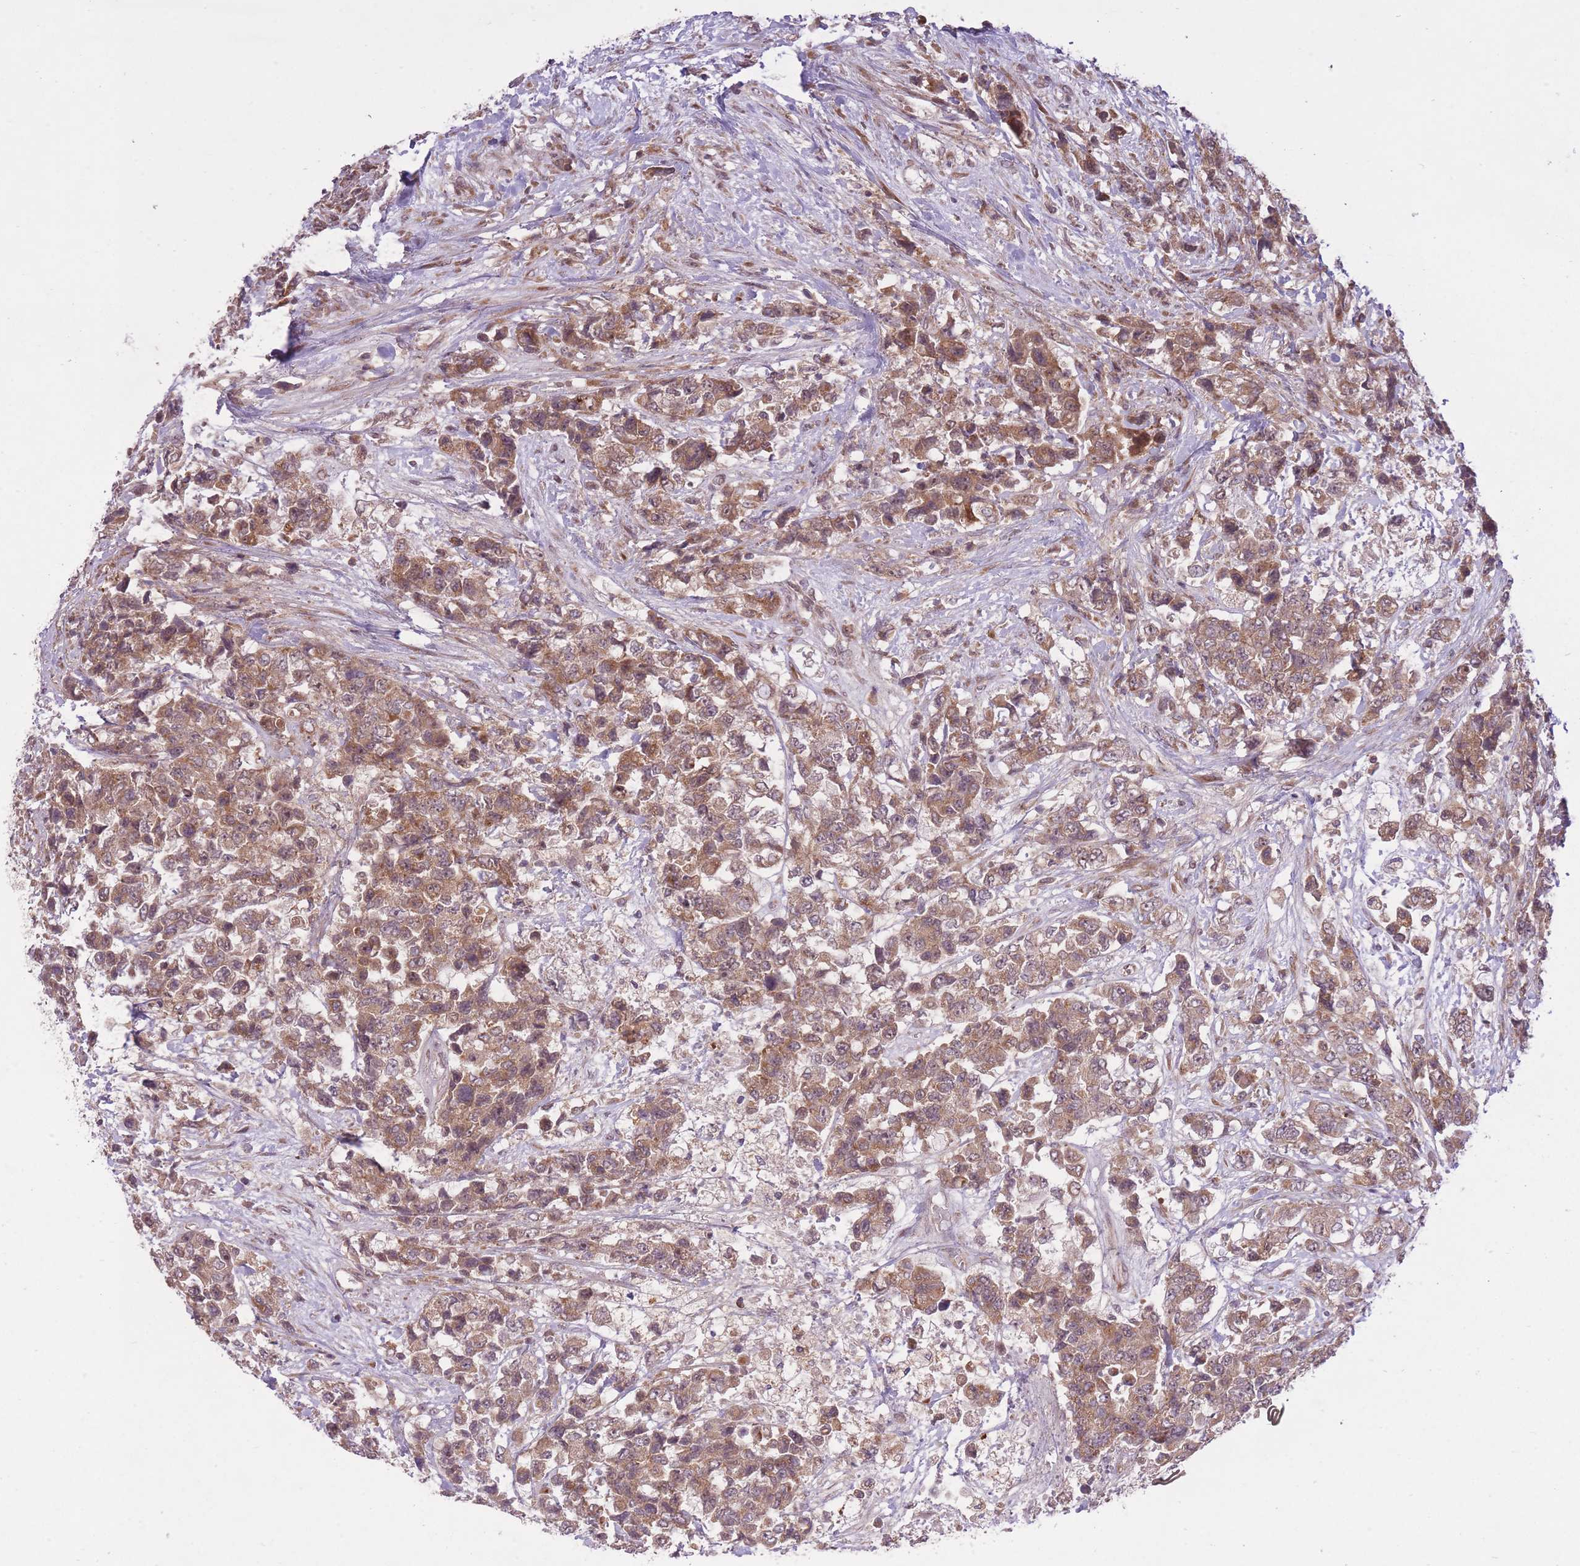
{"staining": {"intensity": "moderate", "quantity": ">75%", "location": "cytoplasmic/membranous,nuclear"}, "tissue": "urothelial cancer", "cell_type": "Tumor cells", "image_type": "cancer", "snomed": [{"axis": "morphology", "description": "Urothelial carcinoma, High grade"}, {"axis": "topography", "description": "Urinary bladder"}], "caption": "Immunohistochemical staining of human urothelial cancer displays medium levels of moderate cytoplasmic/membranous and nuclear protein expression in about >75% of tumor cells.", "gene": "ZNF391", "patient": {"sex": "female", "age": 78}}